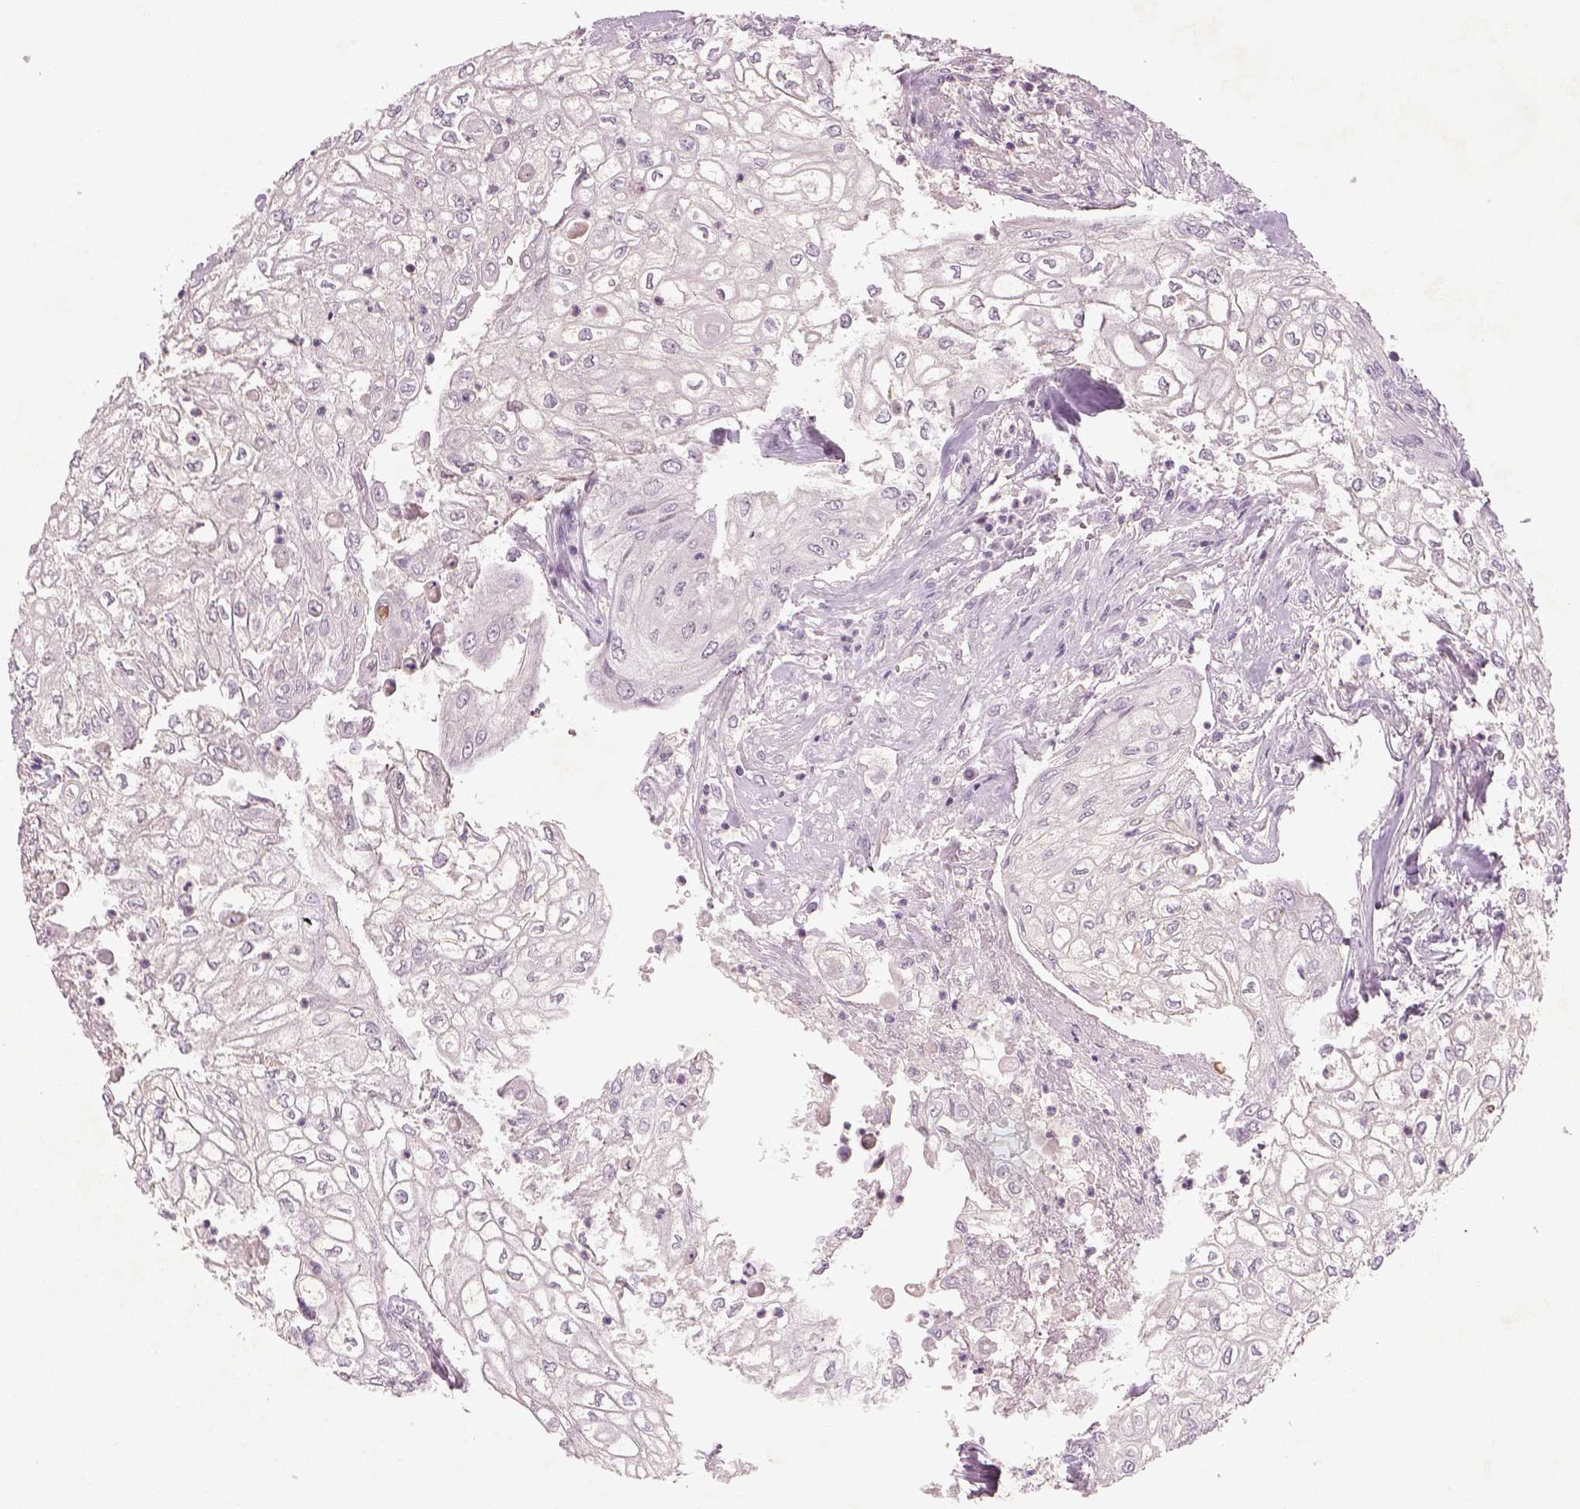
{"staining": {"intensity": "negative", "quantity": "none", "location": "none"}, "tissue": "urothelial cancer", "cell_type": "Tumor cells", "image_type": "cancer", "snomed": [{"axis": "morphology", "description": "Urothelial carcinoma, High grade"}, {"axis": "topography", "description": "Urinary bladder"}], "caption": "The histopathology image reveals no staining of tumor cells in urothelial cancer.", "gene": "GDNF", "patient": {"sex": "male", "age": 62}}